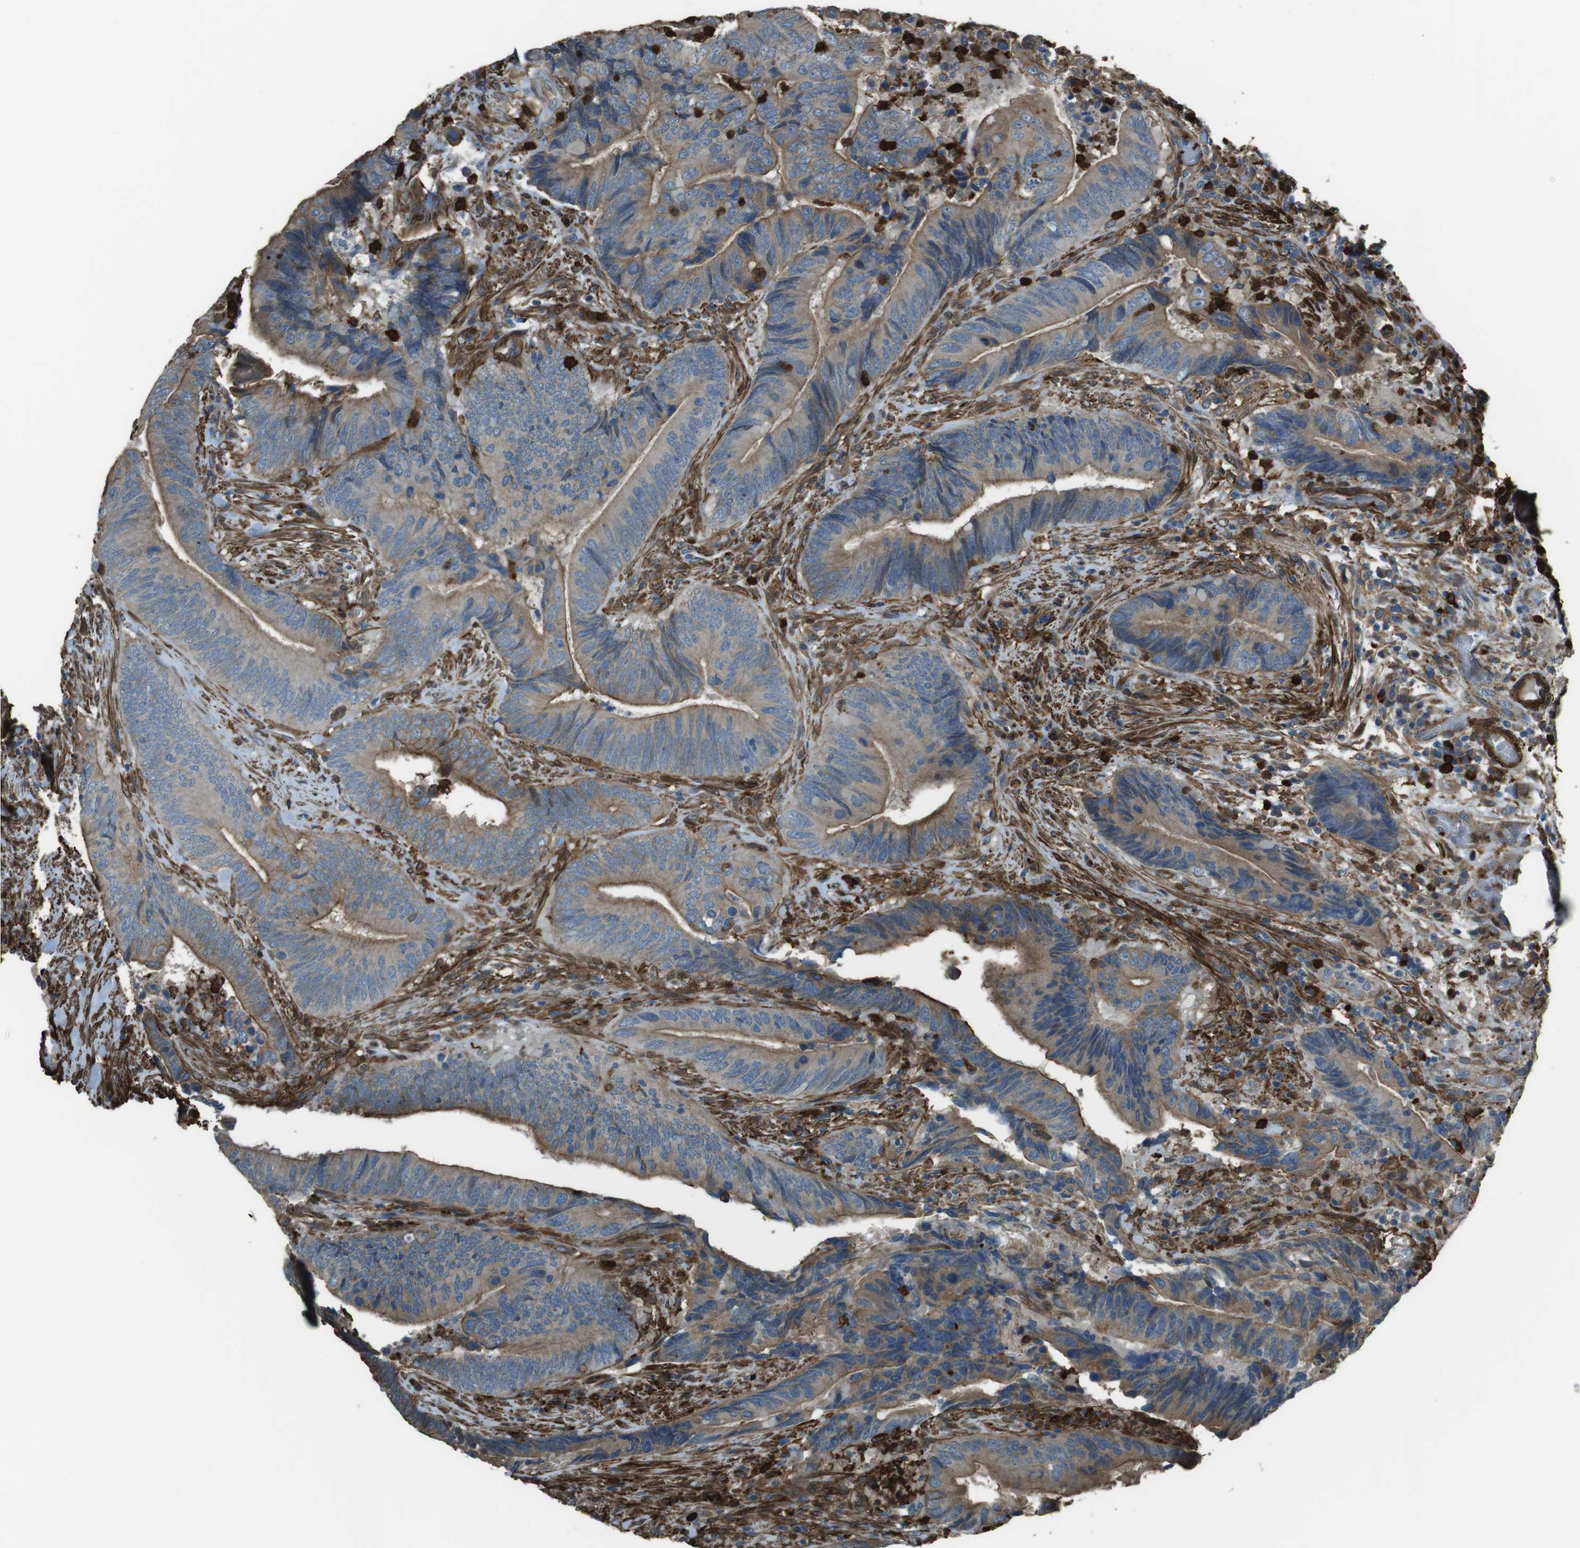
{"staining": {"intensity": "moderate", "quantity": ">75%", "location": "cytoplasmic/membranous"}, "tissue": "colorectal cancer", "cell_type": "Tumor cells", "image_type": "cancer", "snomed": [{"axis": "morphology", "description": "Normal tissue, NOS"}, {"axis": "morphology", "description": "Adenocarcinoma, NOS"}, {"axis": "topography", "description": "Colon"}], "caption": "Colorectal adenocarcinoma stained for a protein exhibits moderate cytoplasmic/membranous positivity in tumor cells.", "gene": "SFT2D1", "patient": {"sex": "male", "age": 56}}